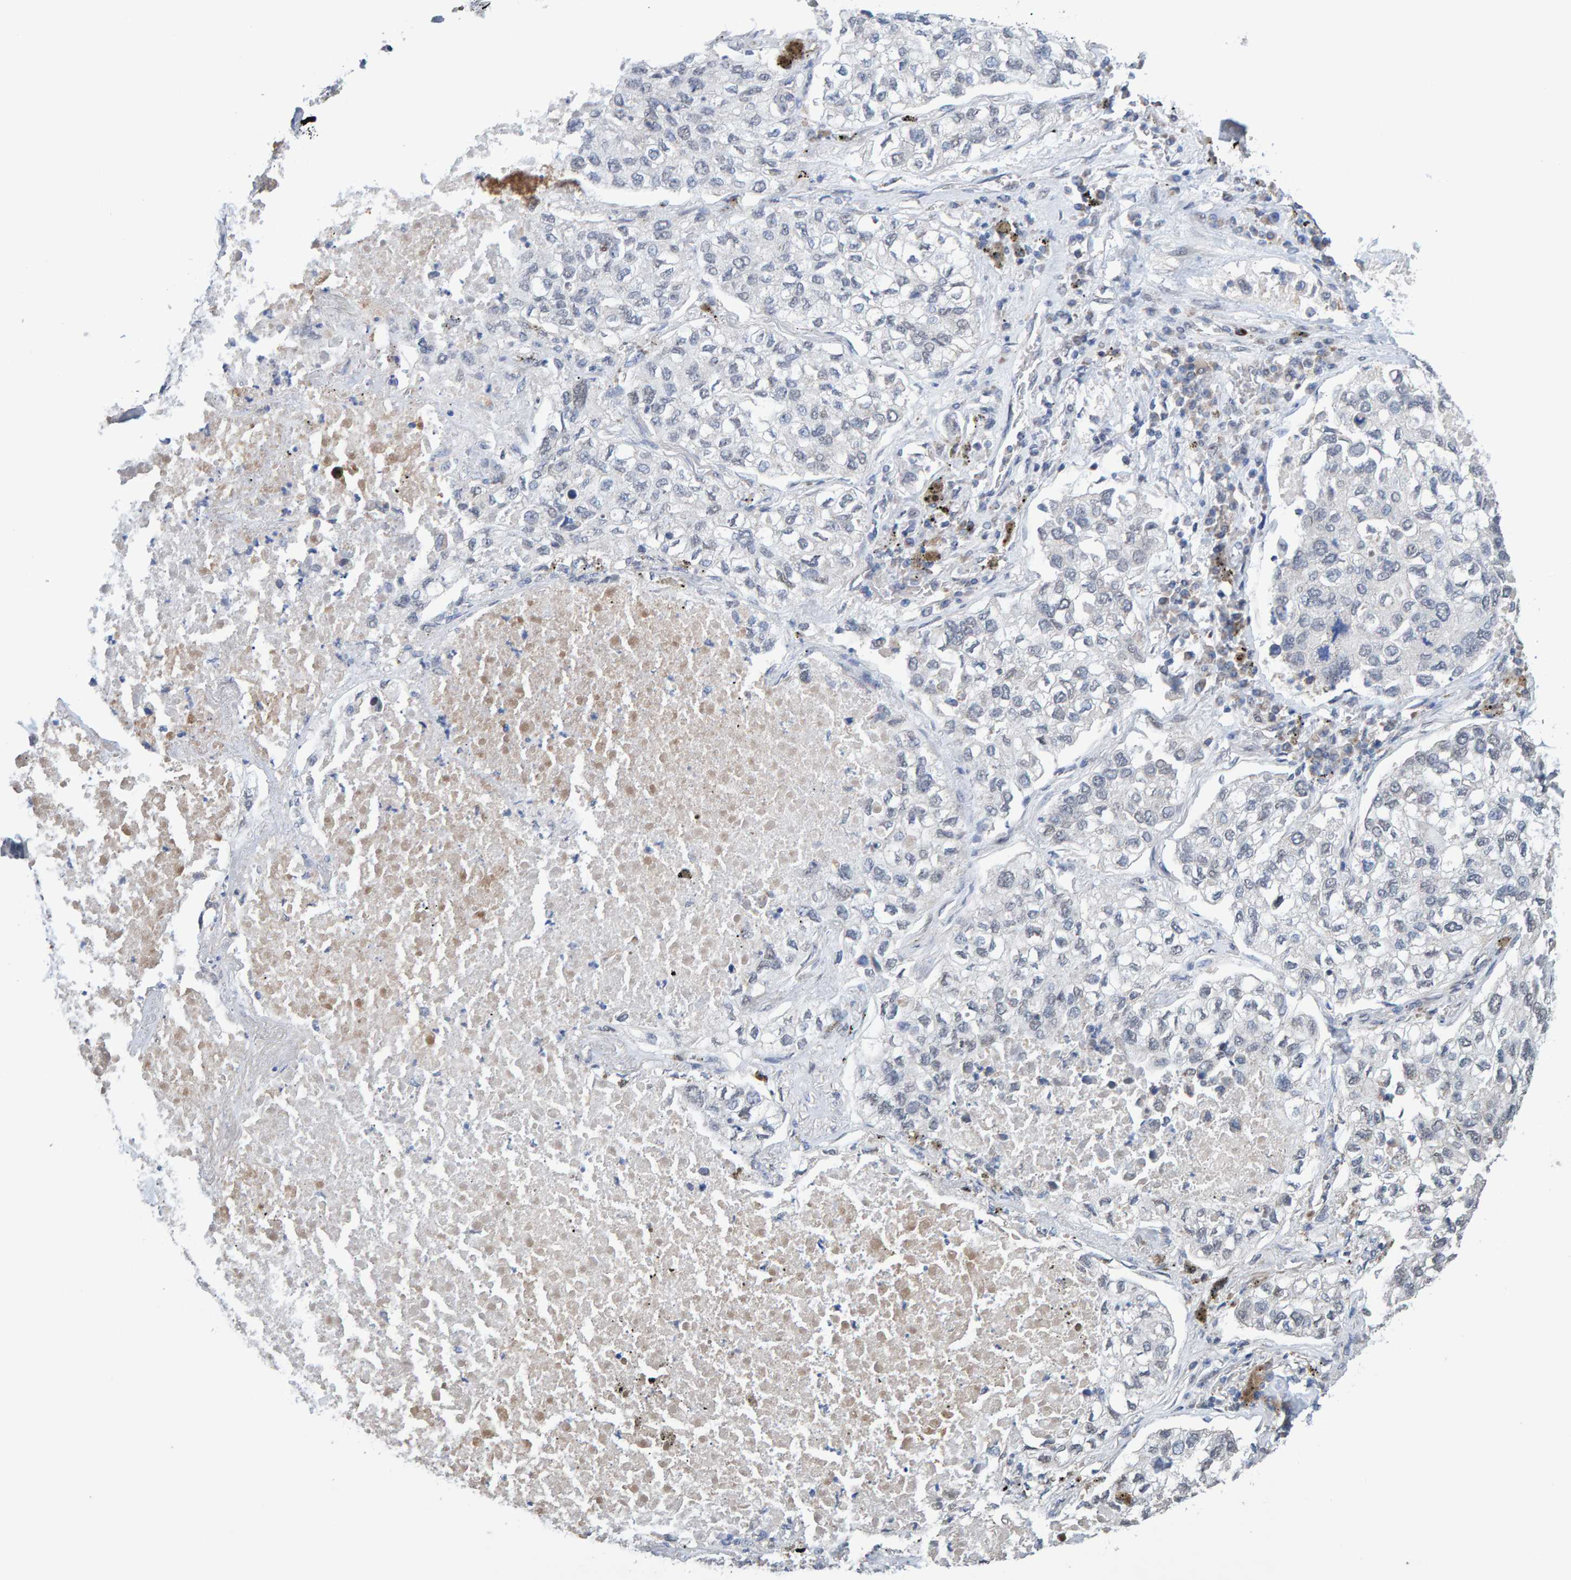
{"staining": {"intensity": "negative", "quantity": "none", "location": "none"}, "tissue": "lung cancer", "cell_type": "Tumor cells", "image_type": "cancer", "snomed": [{"axis": "morphology", "description": "Inflammation, NOS"}, {"axis": "morphology", "description": "Adenocarcinoma, NOS"}, {"axis": "topography", "description": "Lung"}], "caption": "The micrograph displays no significant positivity in tumor cells of lung cancer.", "gene": "USP43", "patient": {"sex": "male", "age": 63}}